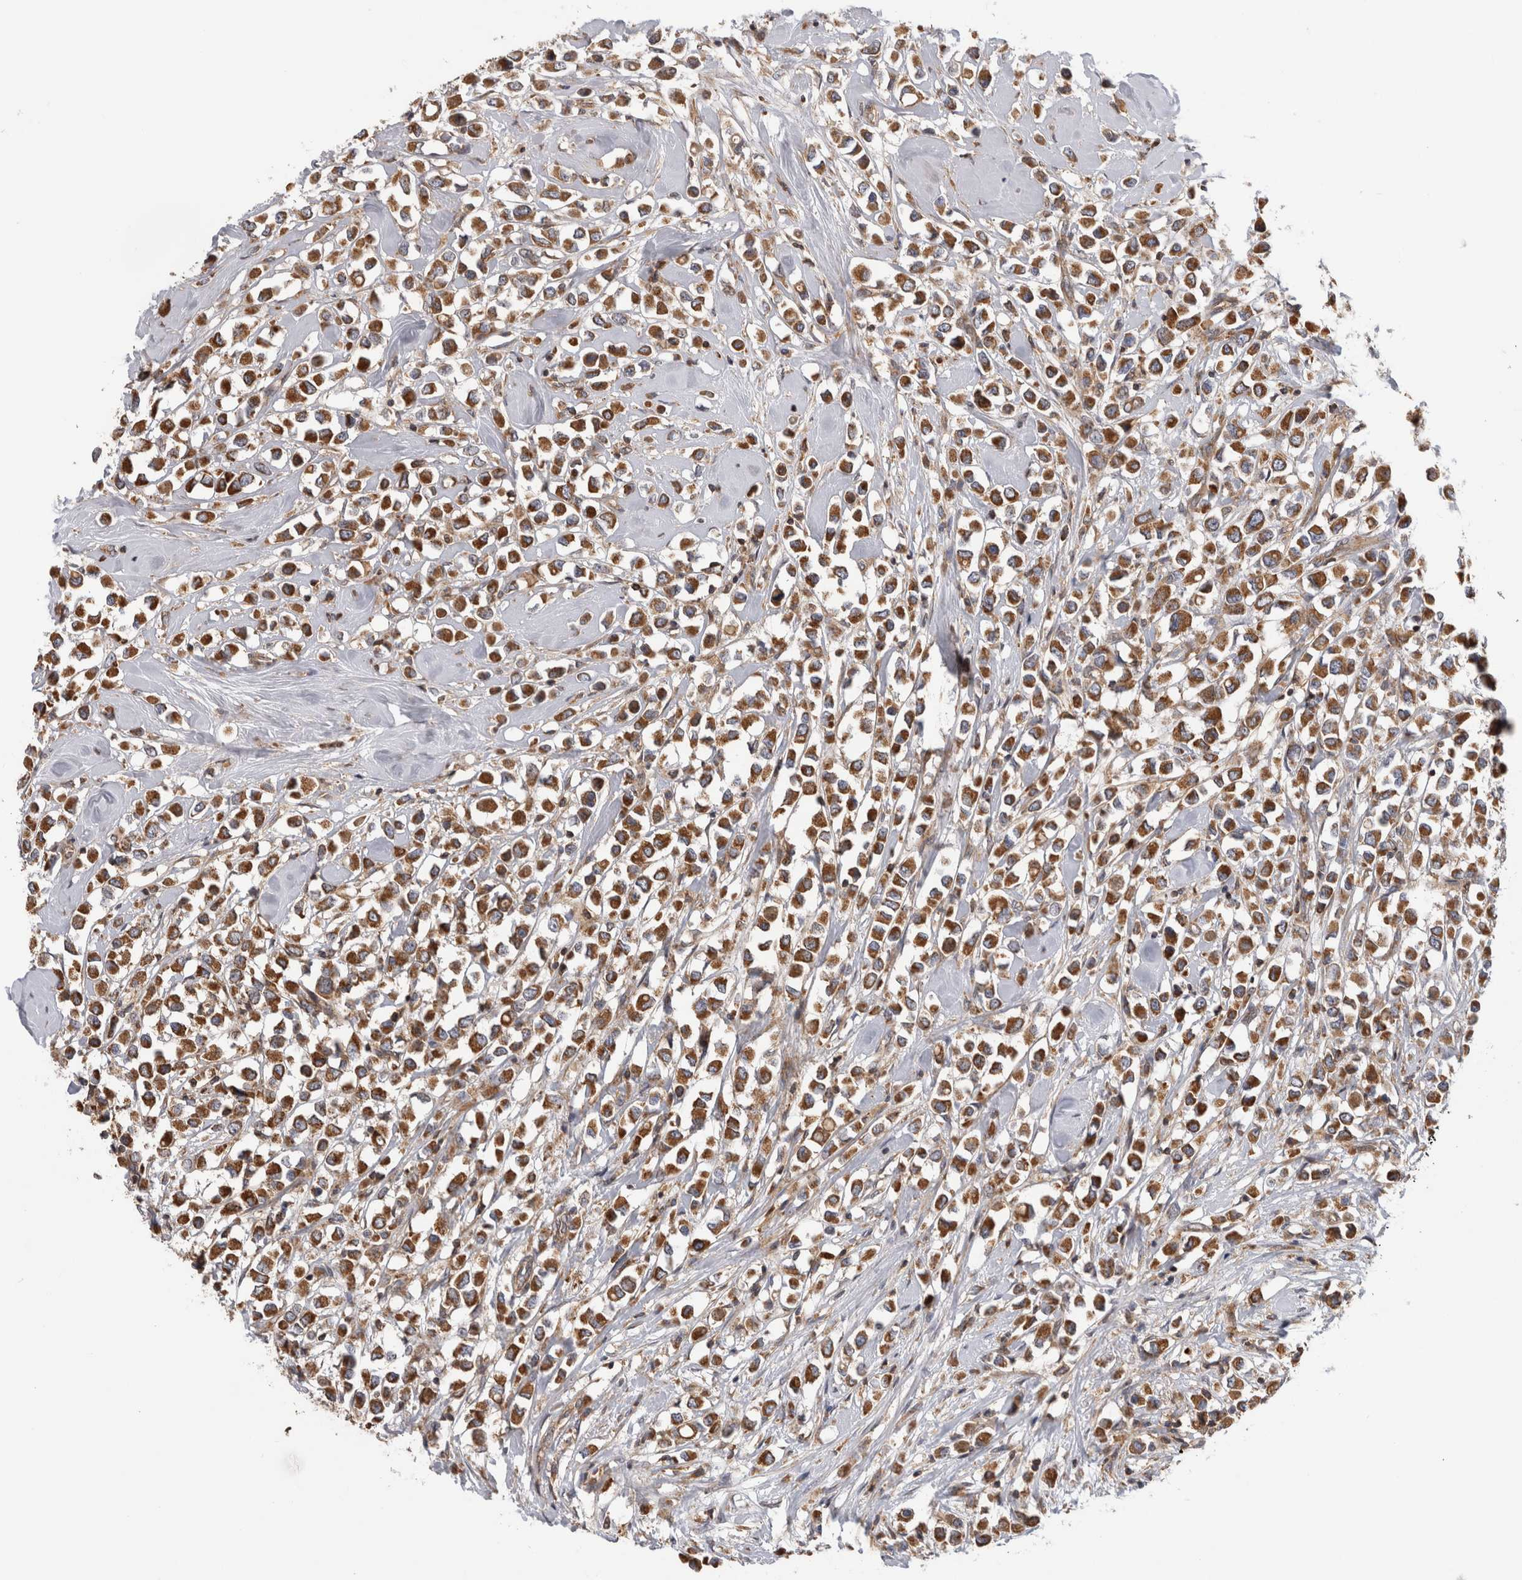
{"staining": {"intensity": "moderate", "quantity": ">75%", "location": "cytoplasmic/membranous"}, "tissue": "breast cancer", "cell_type": "Tumor cells", "image_type": "cancer", "snomed": [{"axis": "morphology", "description": "Duct carcinoma"}, {"axis": "topography", "description": "Breast"}], "caption": "Breast infiltrating ductal carcinoma stained with a protein marker exhibits moderate staining in tumor cells.", "gene": "GRIK2", "patient": {"sex": "female", "age": 61}}